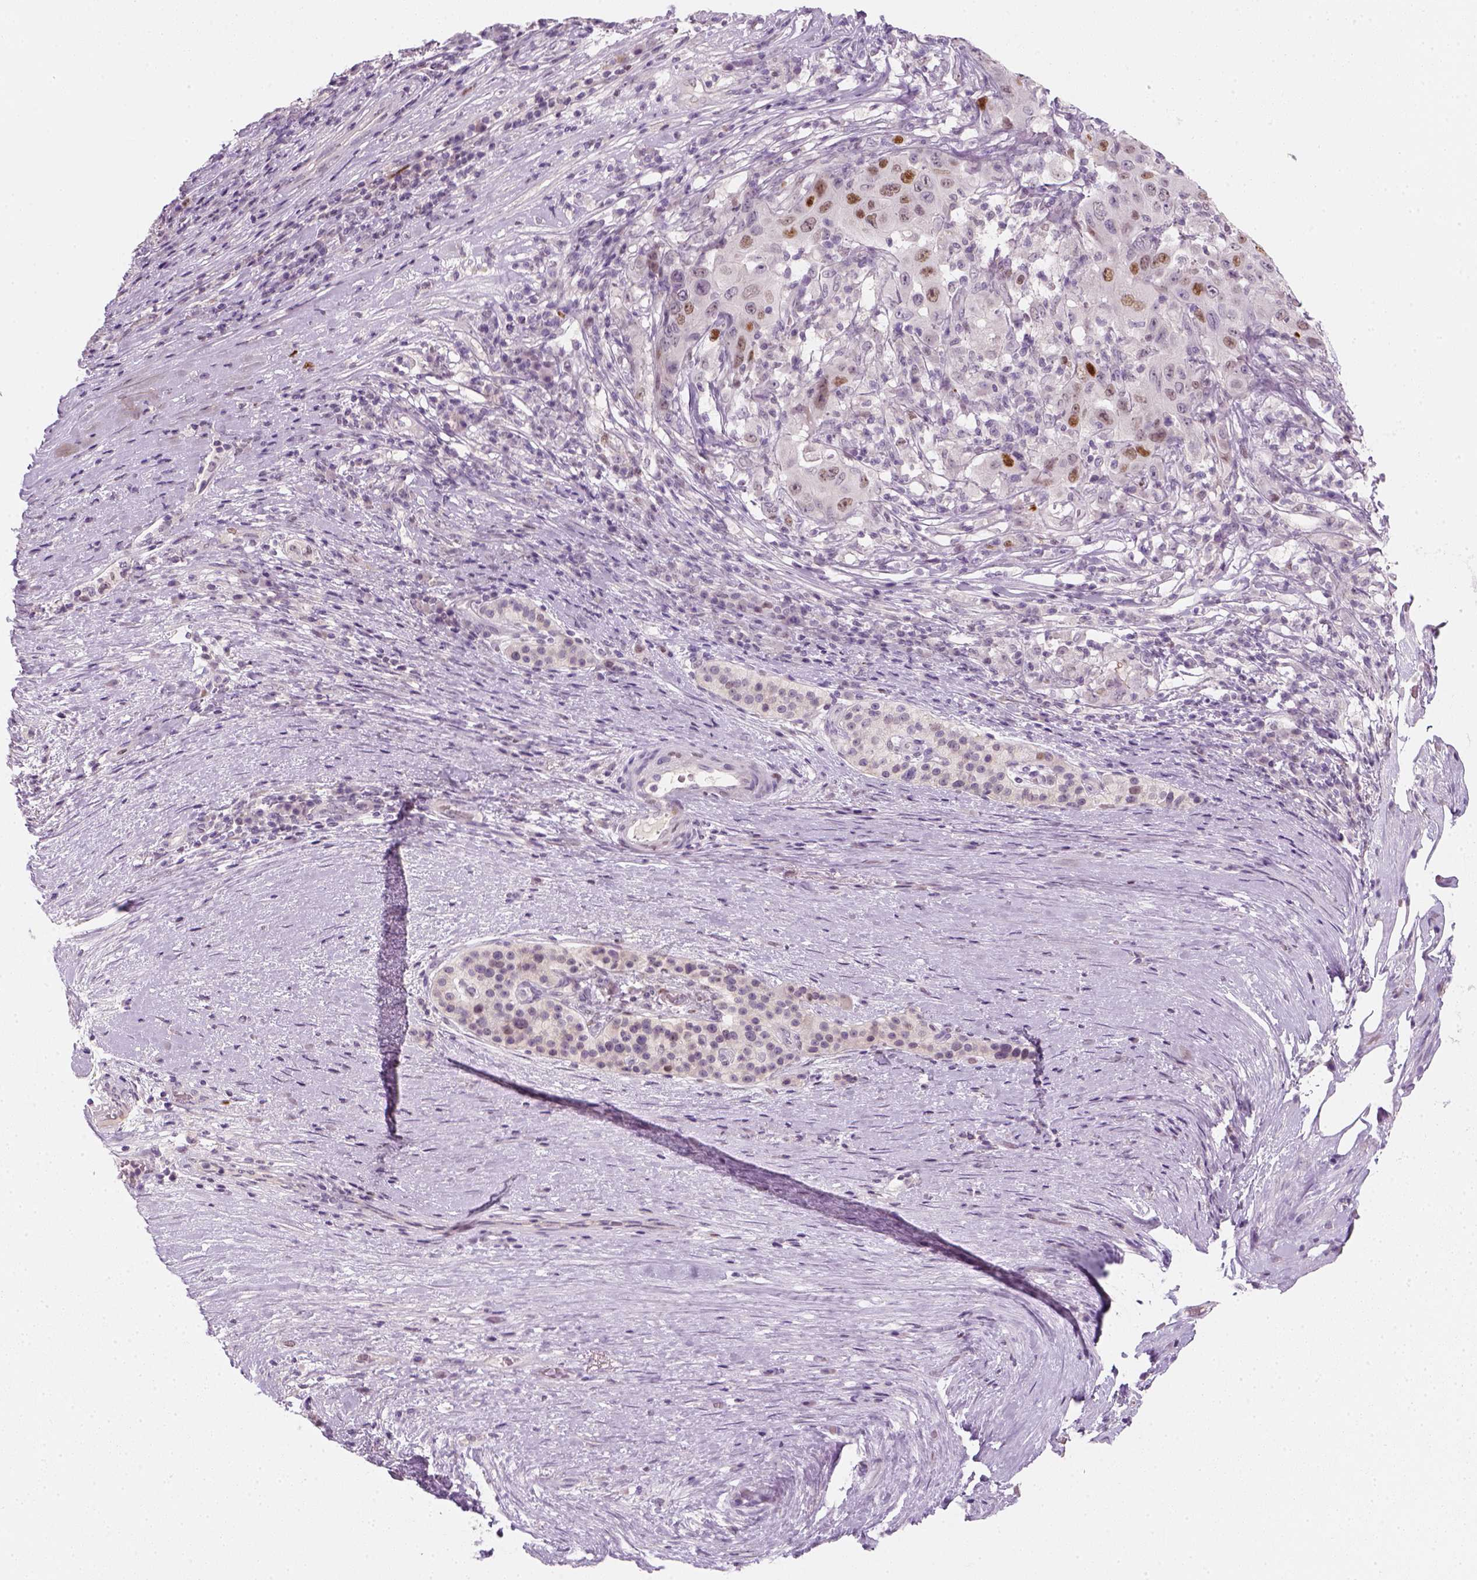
{"staining": {"intensity": "strong", "quantity": "<25%", "location": "nuclear"}, "tissue": "pancreatic cancer", "cell_type": "Tumor cells", "image_type": "cancer", "snomed": [{"axis": "morphology", "description": "Adenocarcinoma, NOS"}, {"axis": "topography", "description": "Pancreas"}], "caption": "Immunohistochemistry (IHC) histopathology image of neoplastic tissue: adenocarcinoma (pancreatic) stained using immunohistochemistry (IHC) shows medium levels of strong protein expression localized specifically in the nuclear of tumor cells, appearing as a nuclear brown color.", "gene": "TP53", "patient": {"sex": "male", "age": 63}}